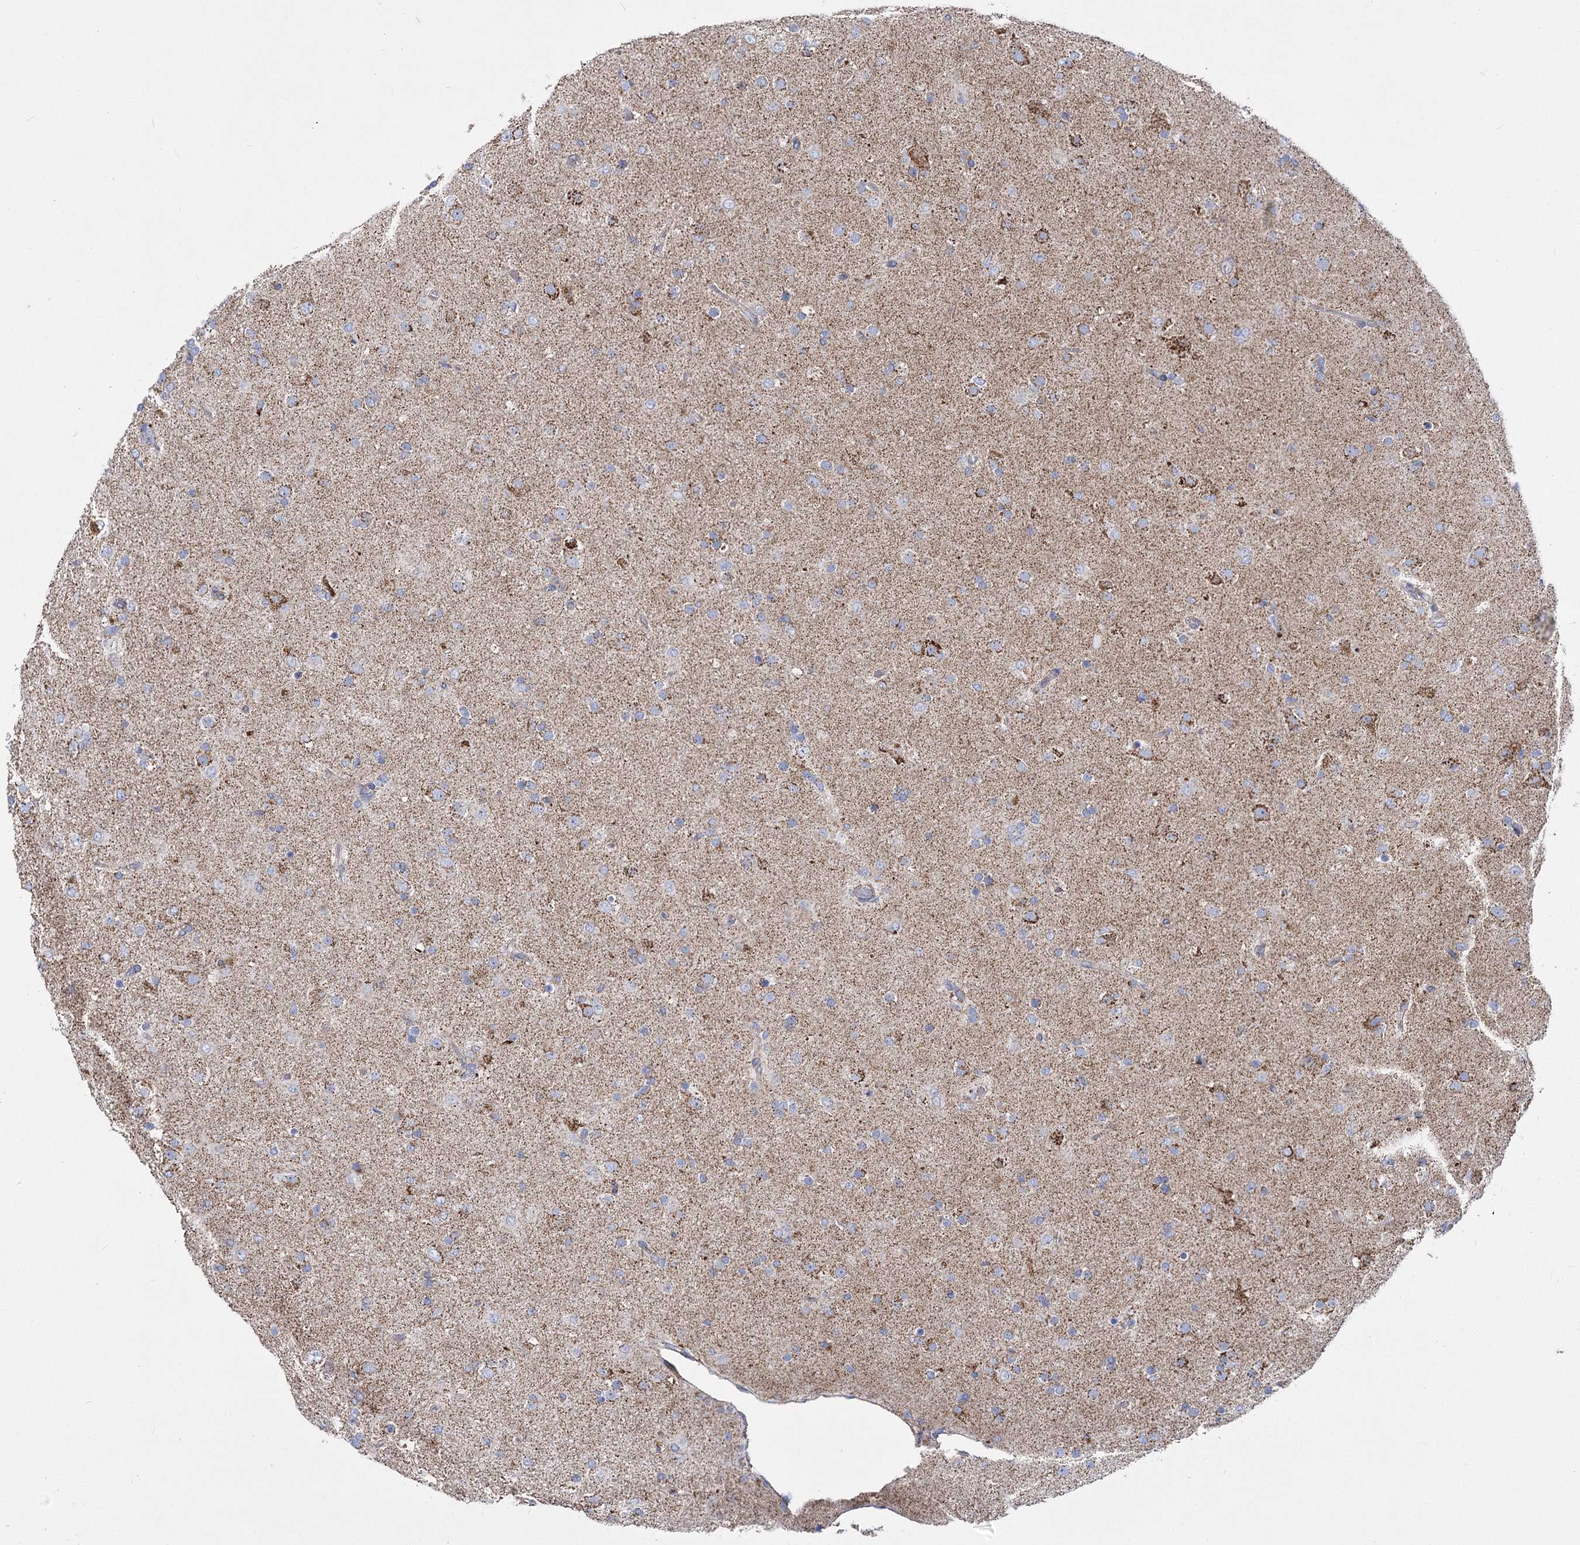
{"staining": {"intensity": "moderate", "quantity": "<25%", "location": "cytoplasmic/membranous"}, "tissue": "glioma", "cell_type": "Tumor cells", "image_type": "cancer", "snomed": [{"axis": "morphology", "description": "Glioma, malignant, Low grade"}, {"axis": "topography", "description": "Brain"}], "caption": "Brown immunohistochemical staining in glioma demonstrates moderate cytoplasmic/membranous positivity in about <25% of tumor cells.", "gene": "PDHB", "patient": {"sex": "male", "age": 65}}